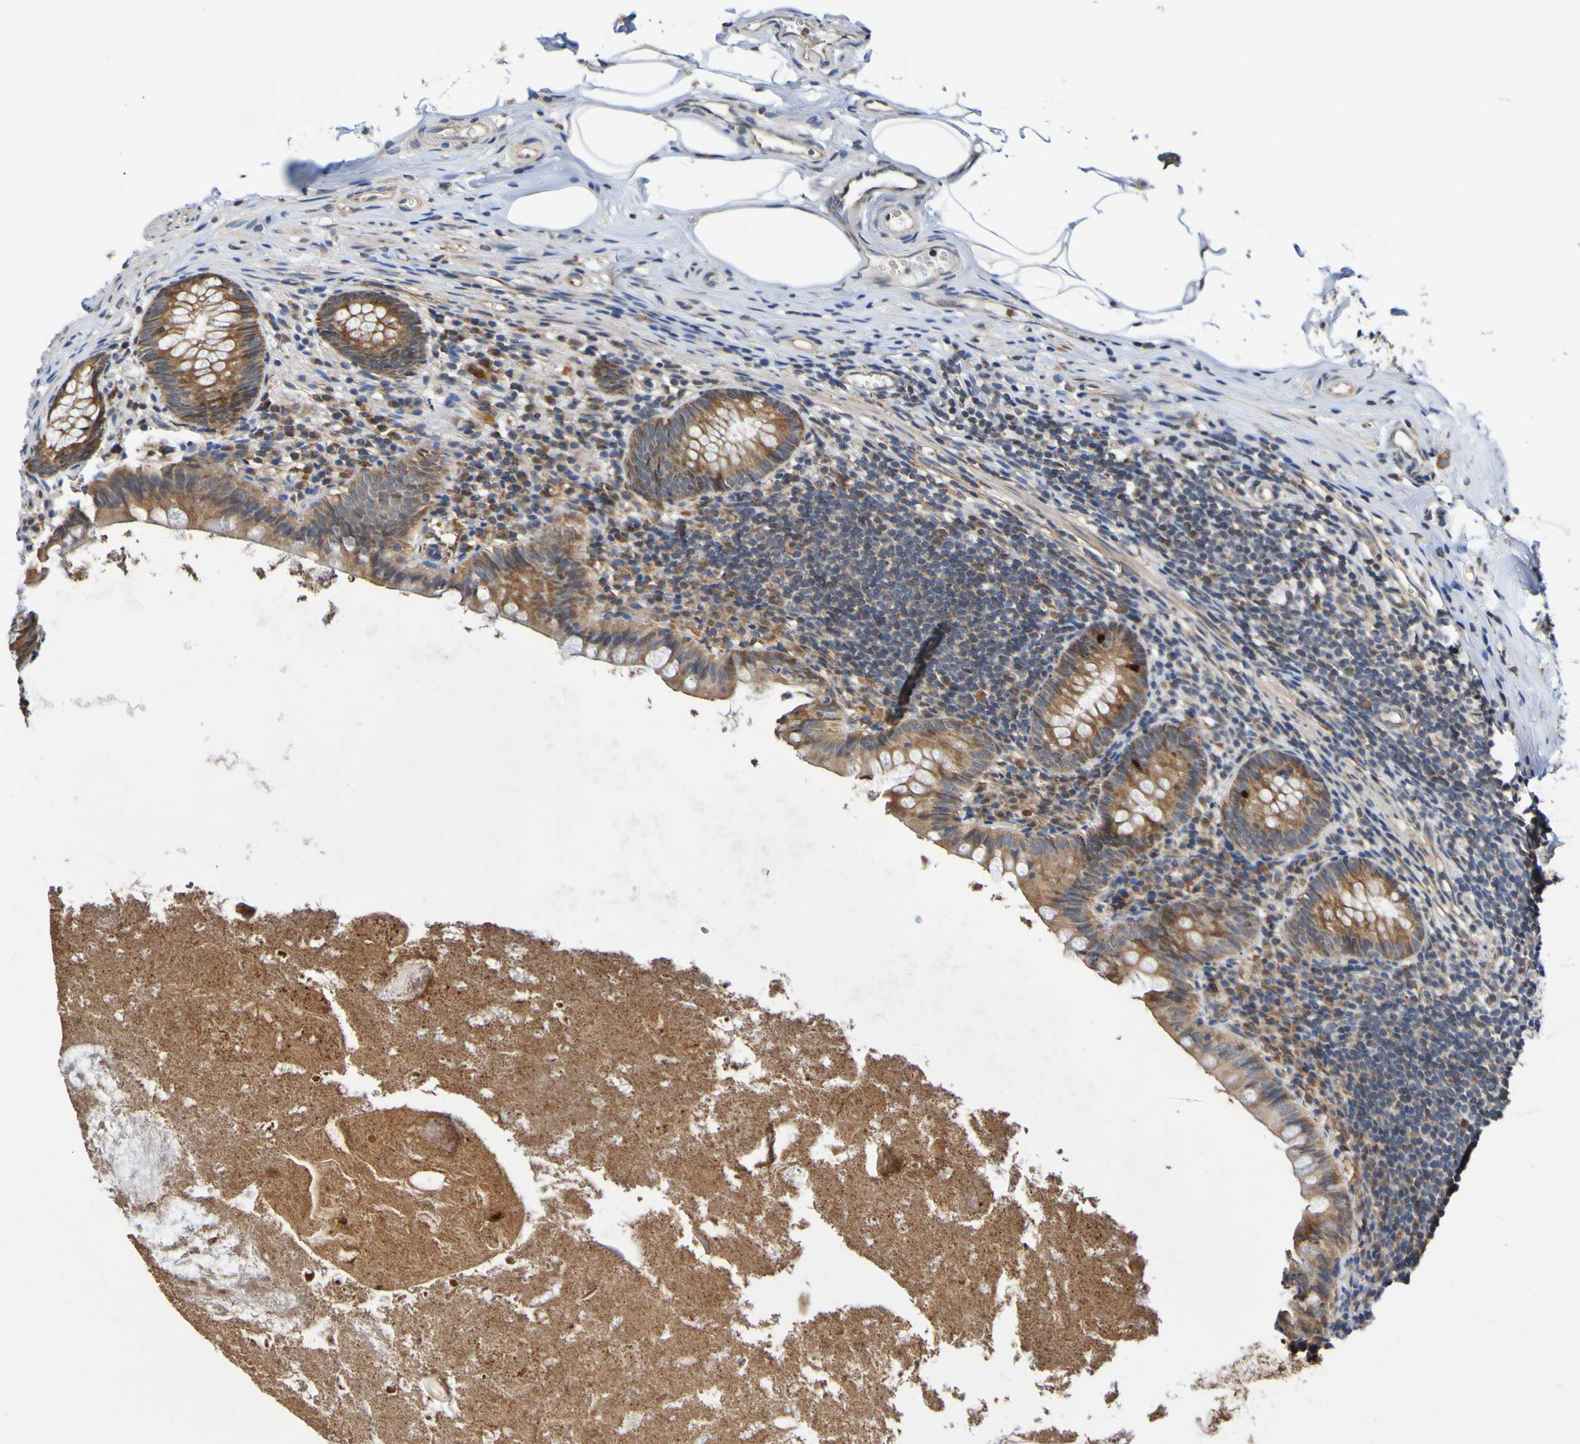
{"staining": {"intensity": "moderate", "quantity": ">75%", "location": "cytoplasmic/membranous"}, "tissue": "appendix", "cell_type": "Glandular cells", "image_type": "normal", "snomed": [{"axis": "morphology", "description": "Normal tissue, NOS"}, {"axis": "topography", "description": "Appendix"}], "caption": "Appendix stained with DAB immunohistochemistry exhibits medium levels of moderate cytoplasmic/membranous expression in approximately >75% of glandular cells.", "gene": "AXIN1", "patient": {"sex": "male", "age": 52}}